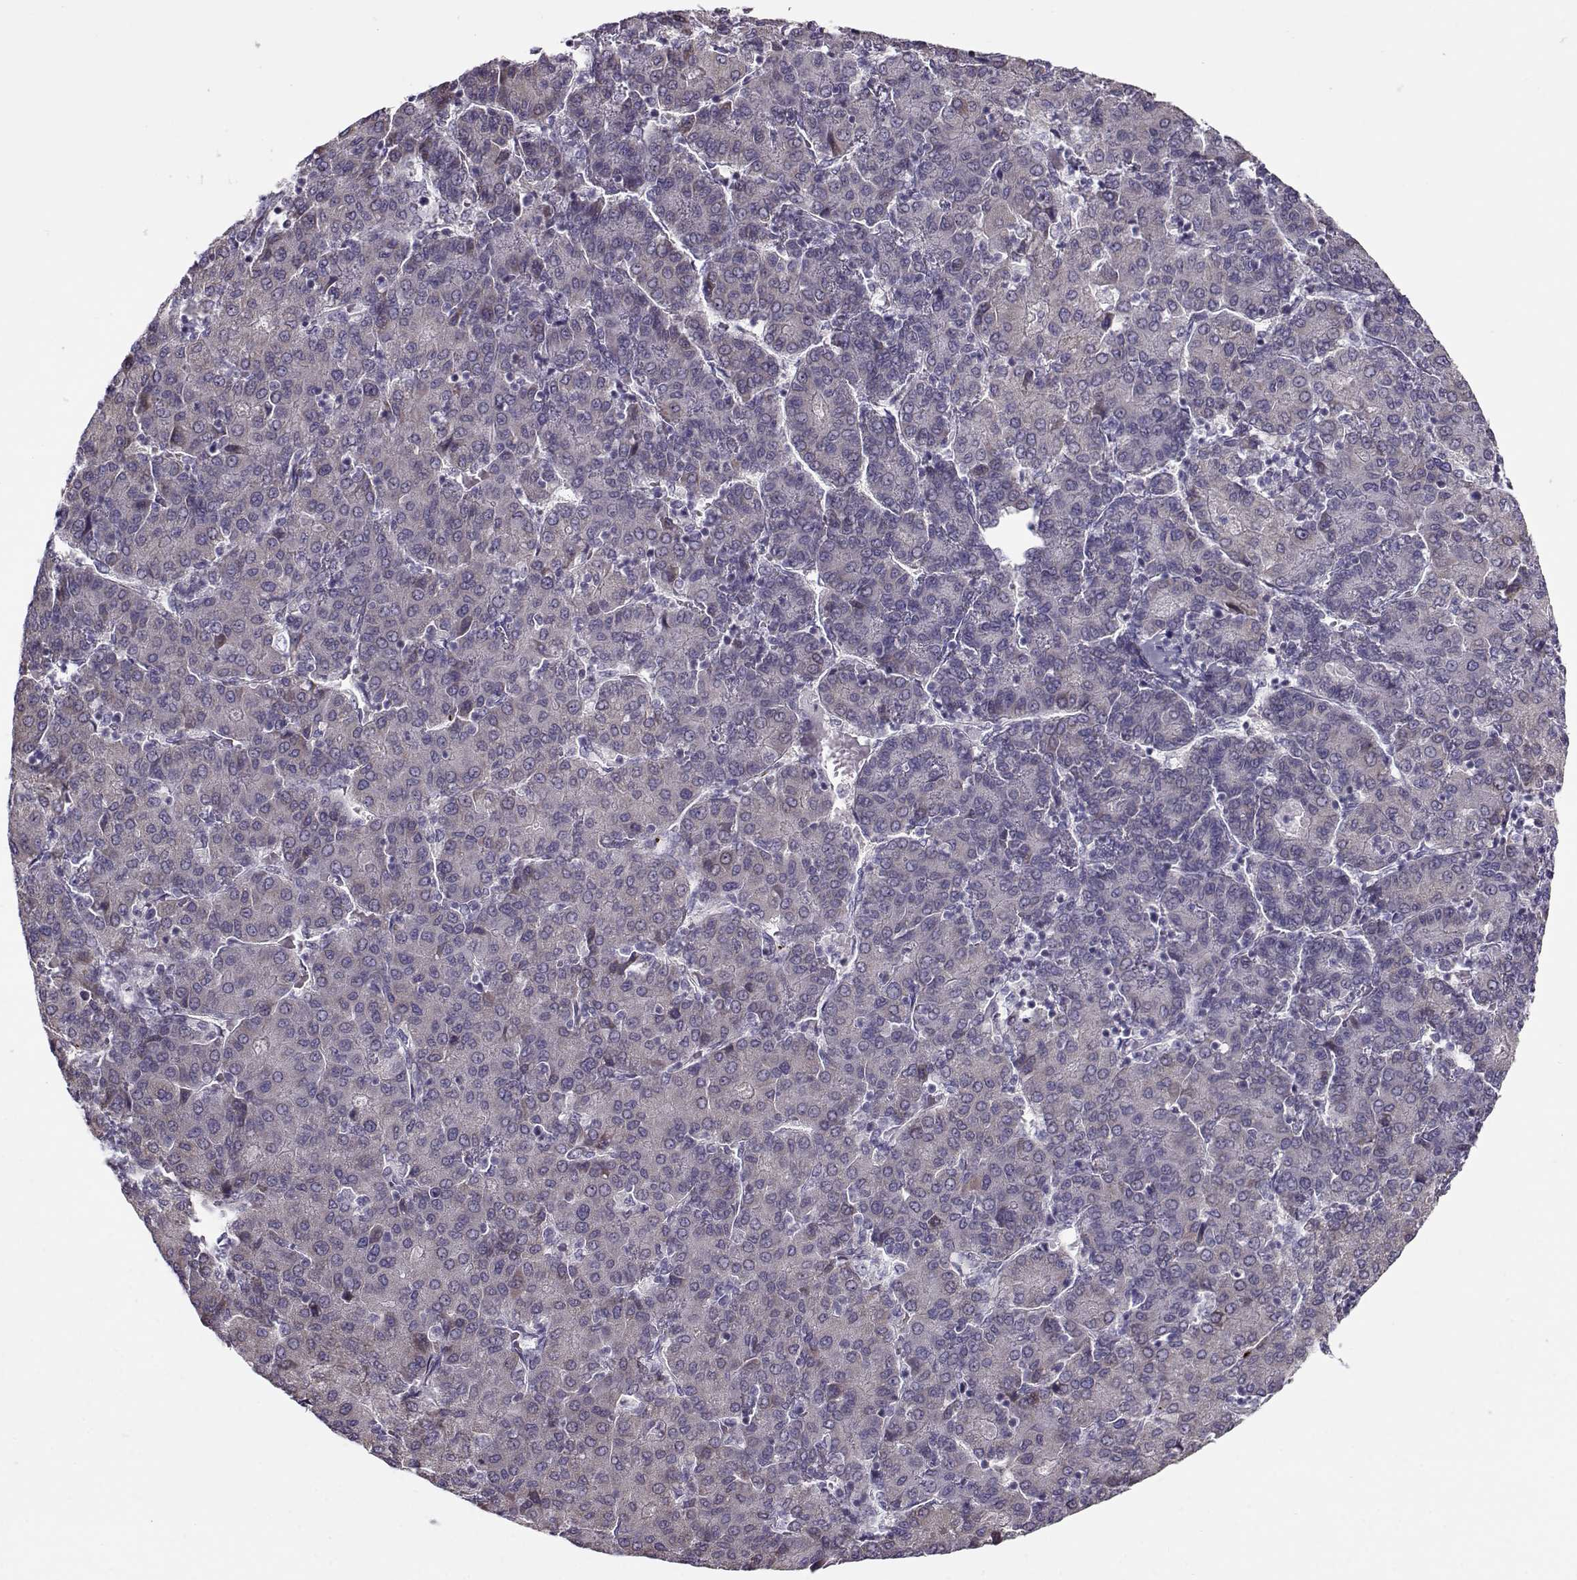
{"staining": {"intensity": "negative", "quantity": "none", "location": "none"}, "tissue": "liver cancer", "cell_type": "Tumor cells", "image_type": "cancer", "snomed": [{"axis": "morphology", "description": "Carcinoma, Hepatocellular, NOS"}, {"axis": "topography", "description": "Liver"}], "caption": "The histopathology image exhibits no staining of tumor cells in hepatocellular carcinoma (liver).", "gene": "KLF17", "patient": {"sex": "male", "age": 65}}